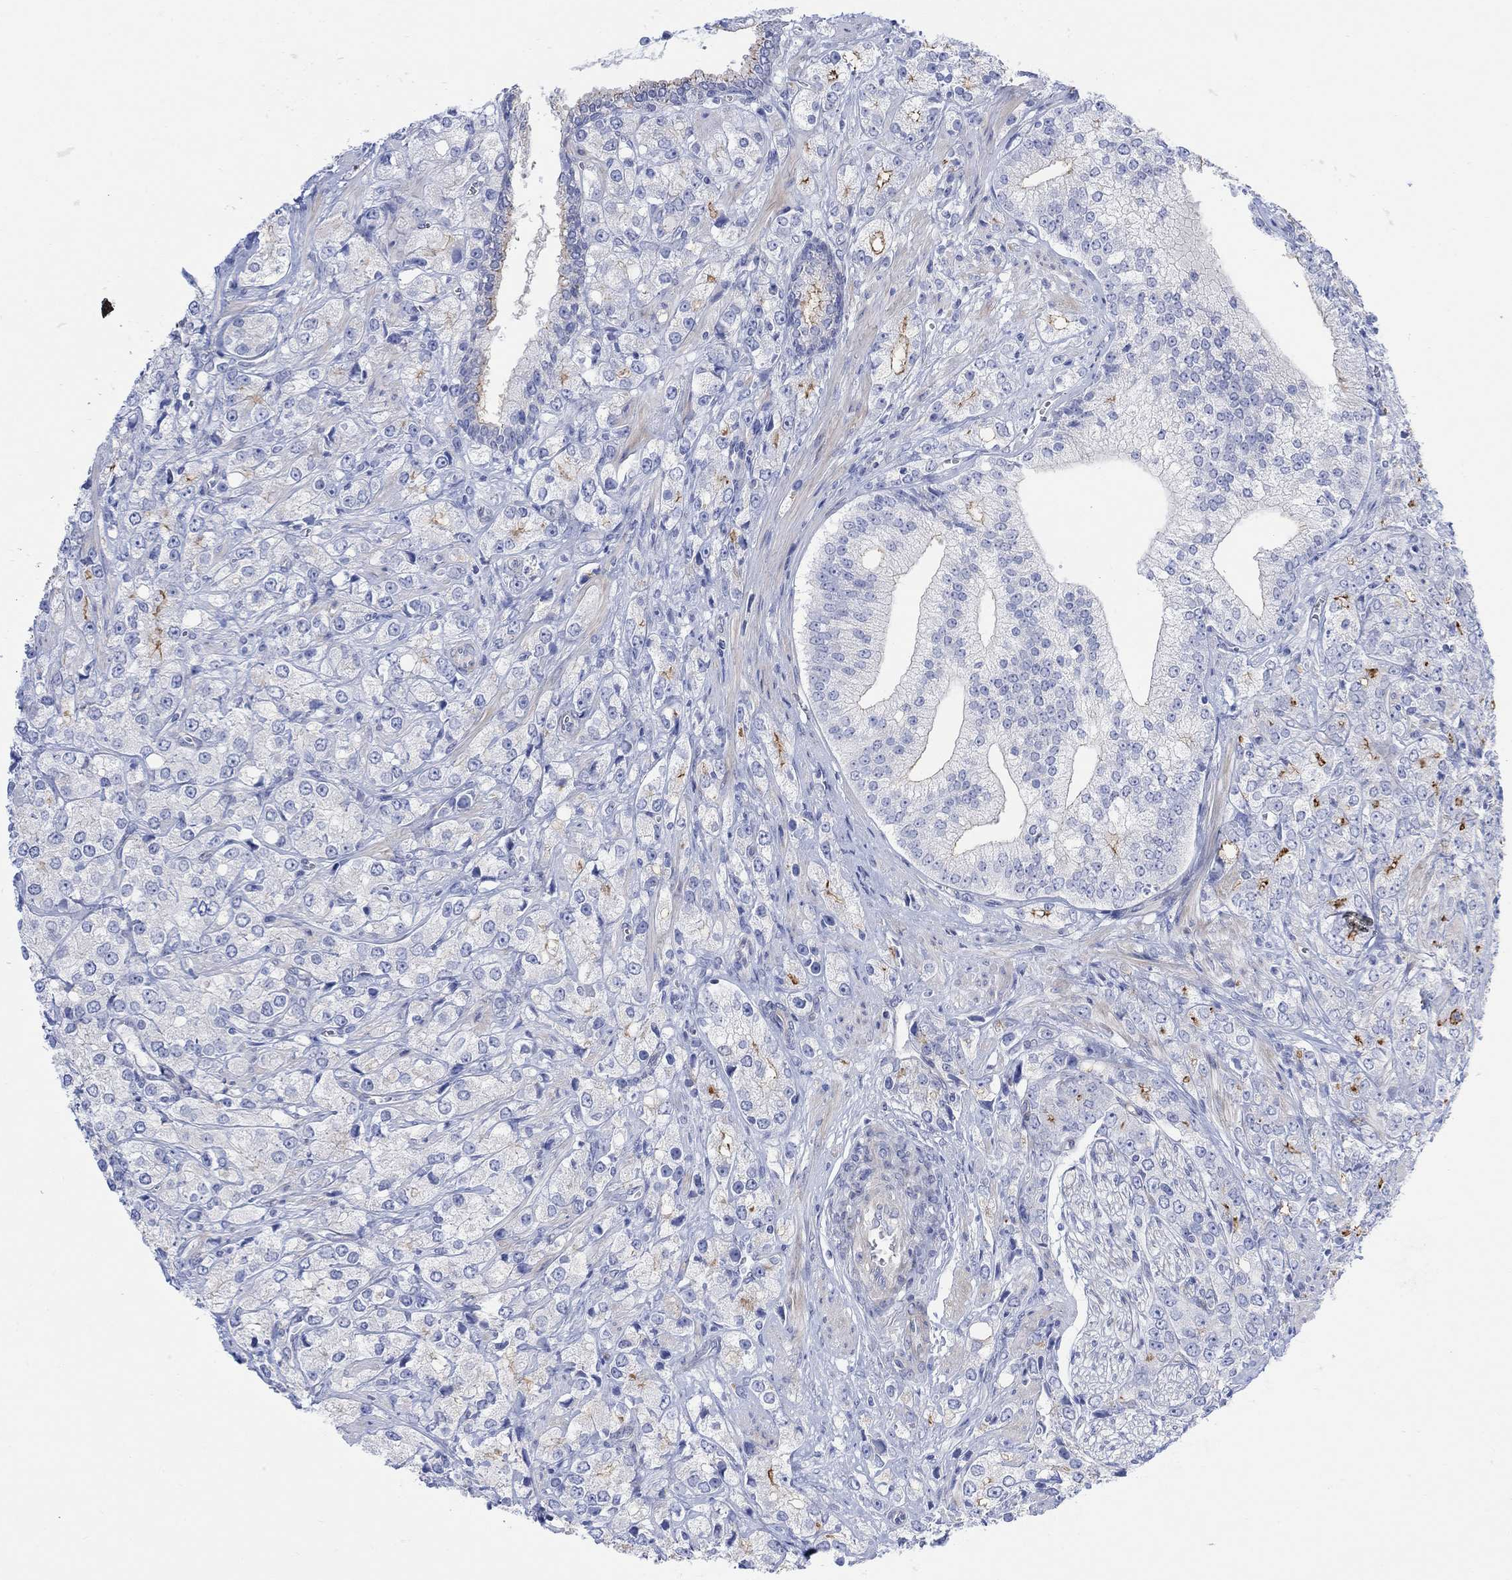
{"staining": {"intensity": "strong", "quantity": "<25%", "location": "cytoplasmic/membranous"}, "tissue": "prostate cancer", "cell_type": "Tumor cells", "image_type": "cancer", "snomed": [{"axis": "morphology", "description": "Adenocarcinoma, NOS"}, {"axis": "topography", "description": "Prostate and seminal vesicle, NOS"}, {"axis": "topography", "description": "Prostate"}], "caption": "This is an image of IHC staining of prostate cancer, which shows strong expression in the cytoplasmic/membranous of tumor cells.", "gene": "TLDC2", "patient": {"sex": "male", "age": 68}}